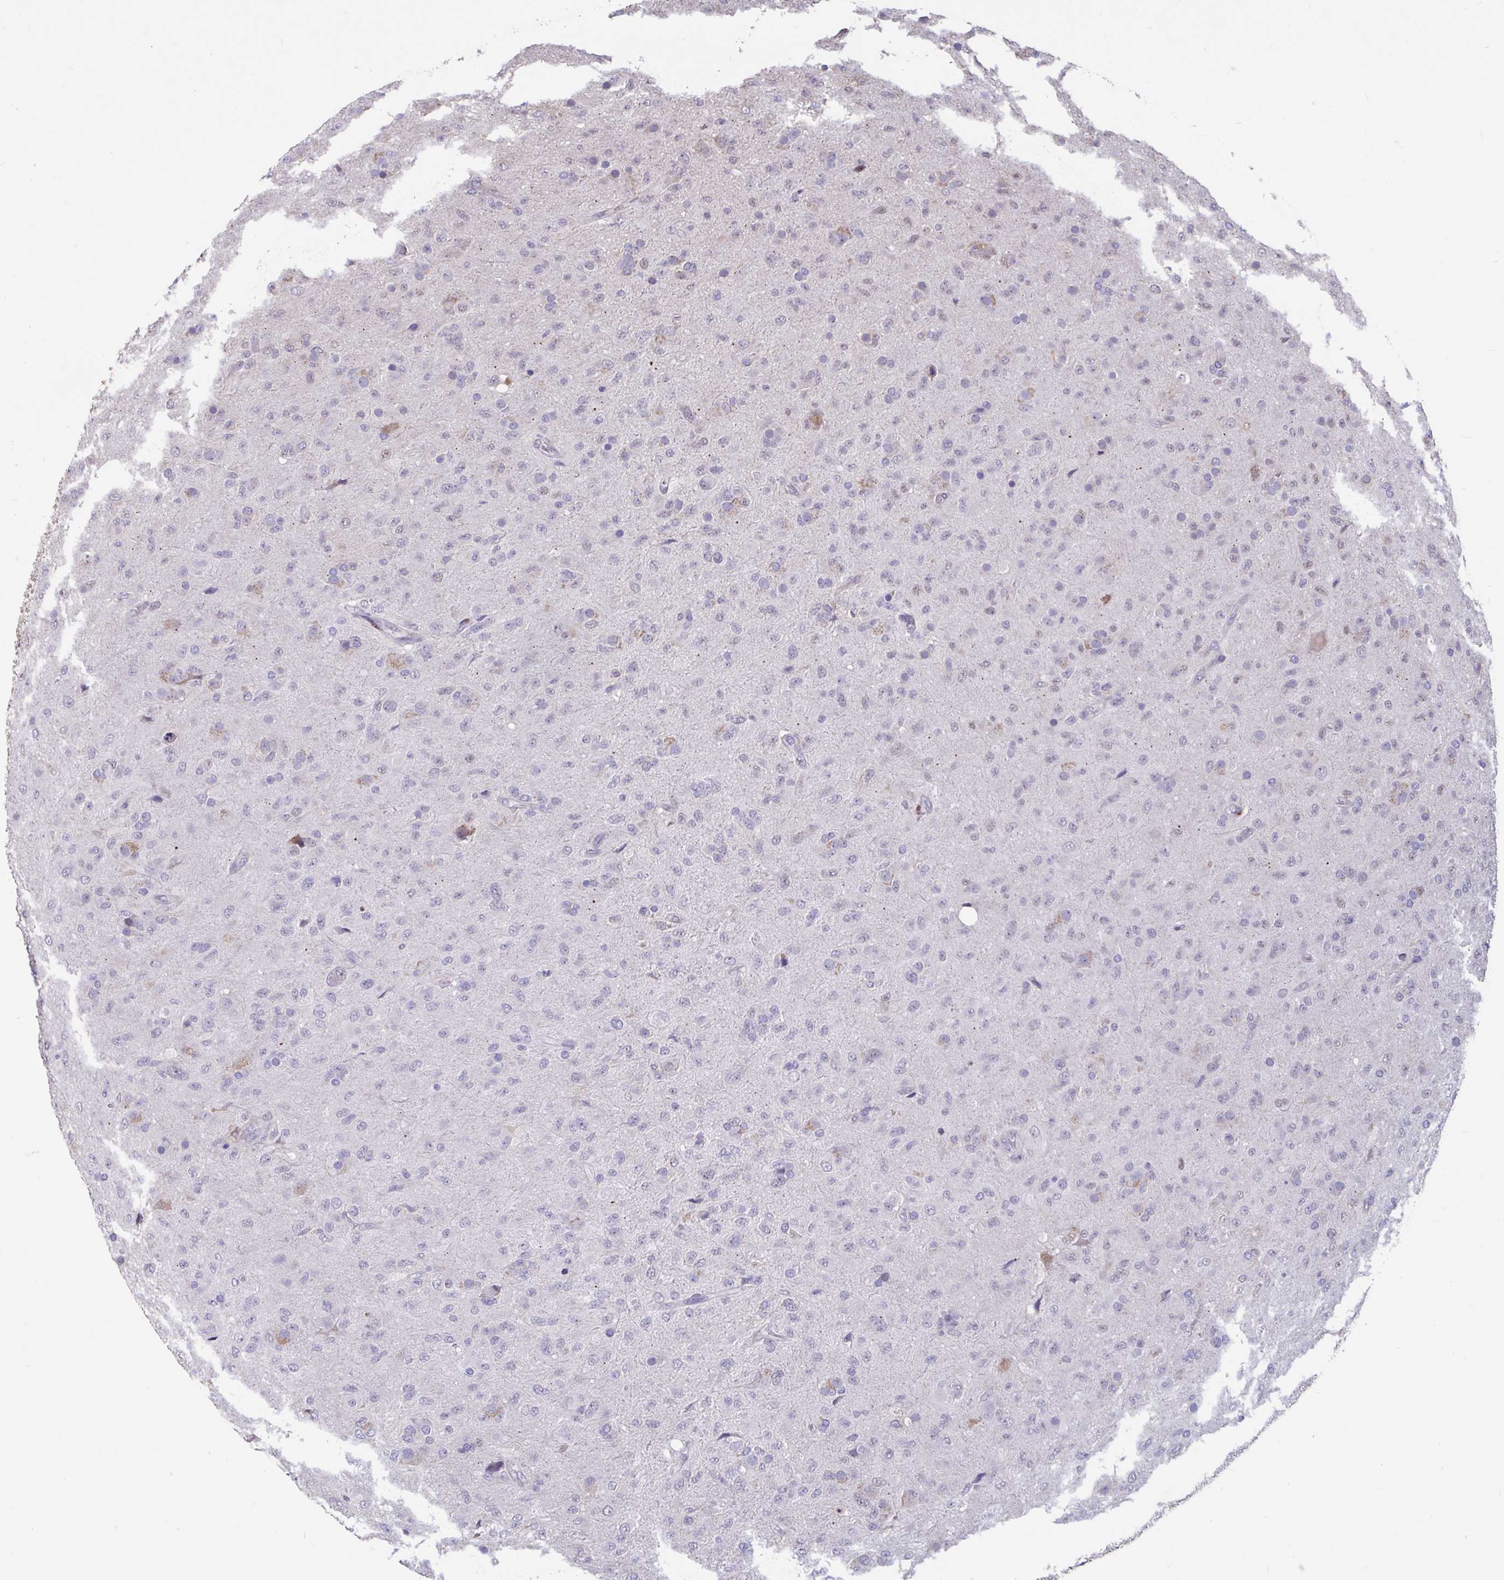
{"staining": {"intensity": "moderate", "quantity": "<25%", "location": "nuclear"}, "tissue": "glioma", "cell_type": "Tumor cells", "image_type": "cancer", "snomed": [{"axis": "morphology", "description": "Glioma, malignant, Low grade"}, {"axis": "topography", "description": "Brain"}], "caption": "Malignant low-grade glioma was stained to show a protein in brown. There is low levels of moderate nuclear positivity in approximately <25% of tumor cells.", "gene": "DDX39A", "patient": {"sex": "male", "age": 65}}